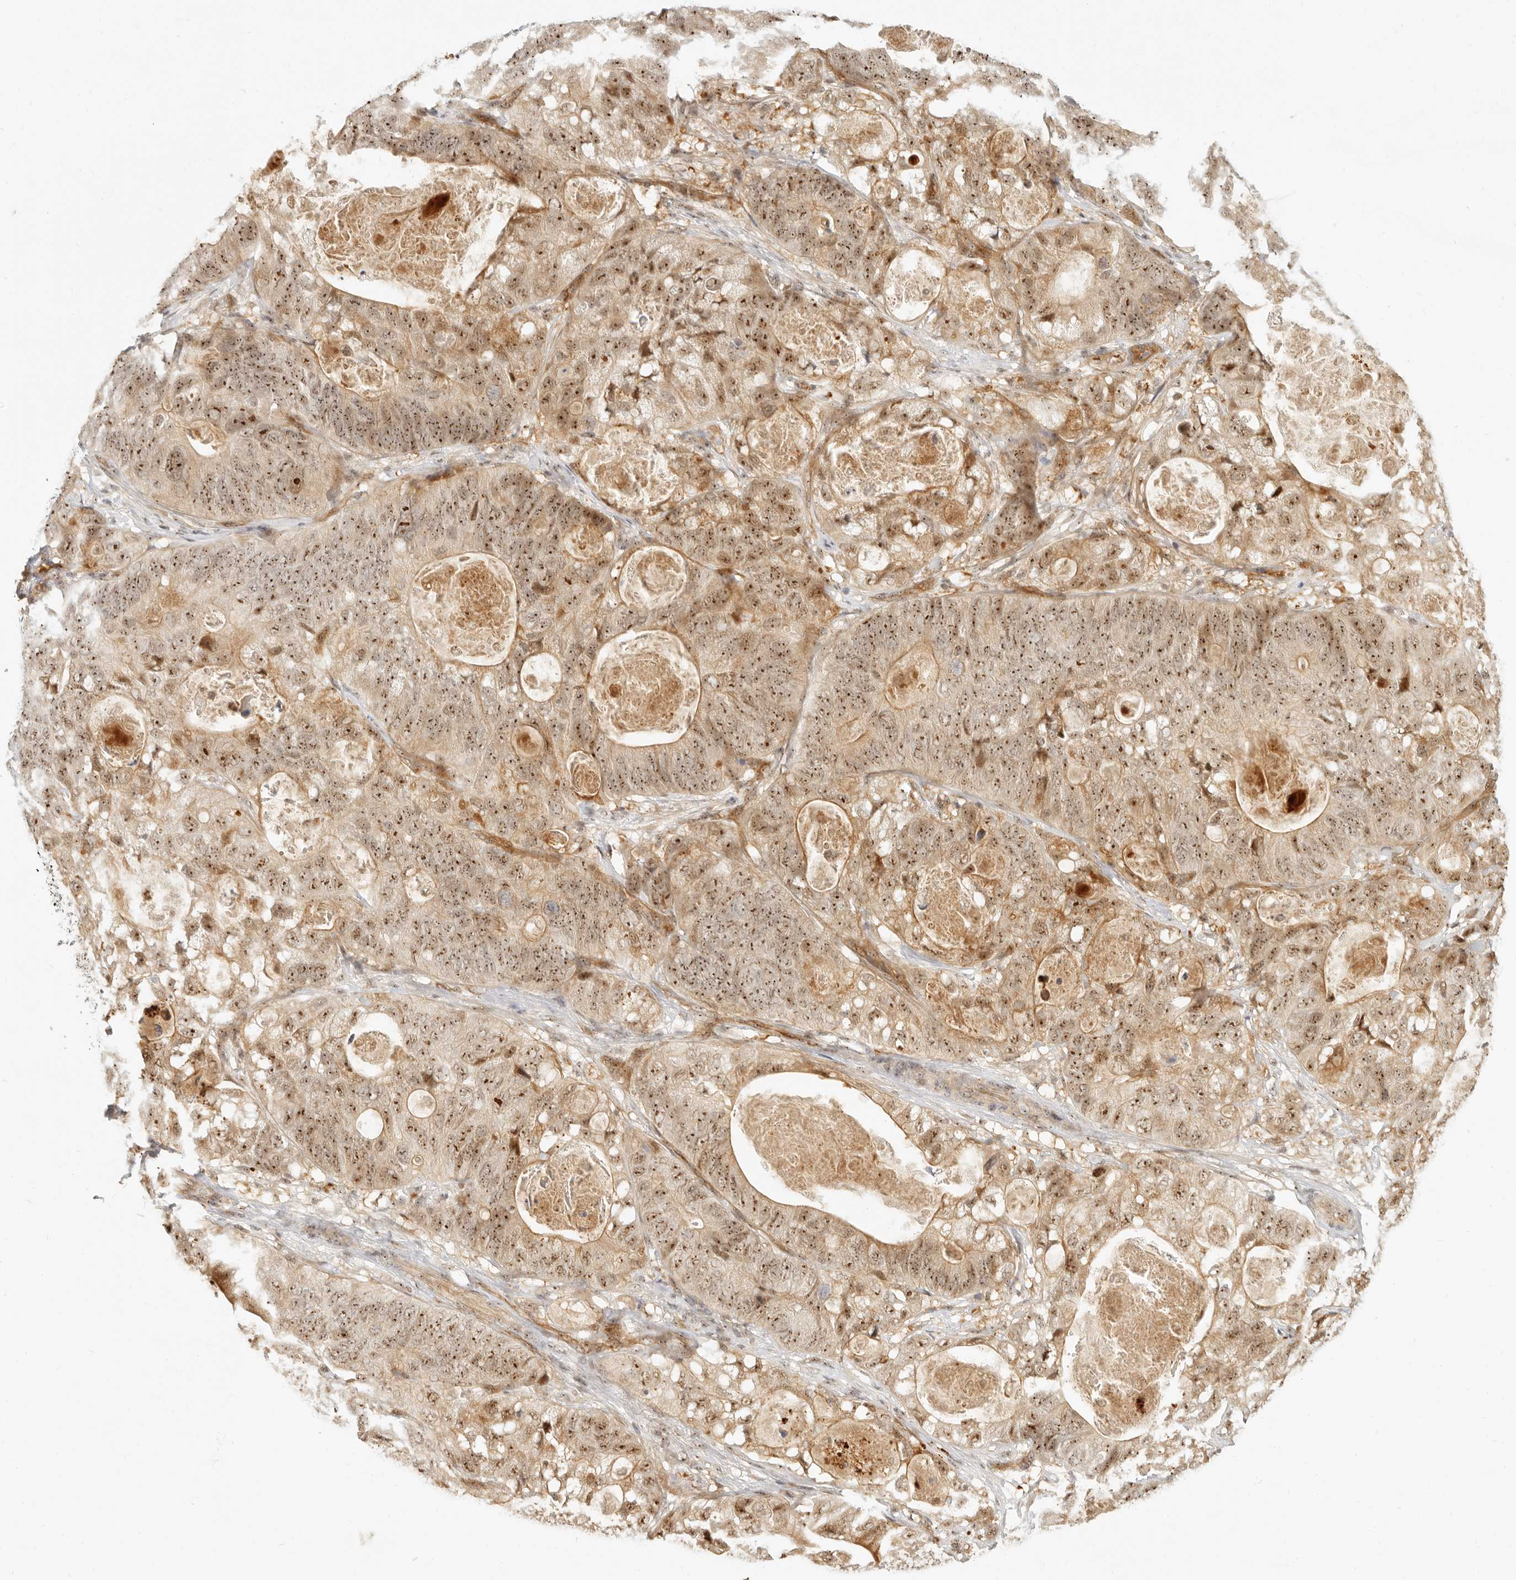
{"staining": {"intensity": "strong", "quantity": ">75%", "location": "nuclear"}, "tissue": "stomach cancer", "cell_type": "Tumor cells", "image_type": "cancer", "snomed": [{"axis": "morphology", "description": "Normal tissue, NOS"}, {"axis": "morphology", "description": "Adenocarcinoma, NOS"}, {"axis": "topography", "description": "Stomach"}], "caption": "This histopathology image reveals IHC staining of adenocarcinoma (stomach), with high strong nuclear expression in approximately >75% of tumor cells.", "gene": "BAP1", "patient": {"sex": "female", "age": 89}}